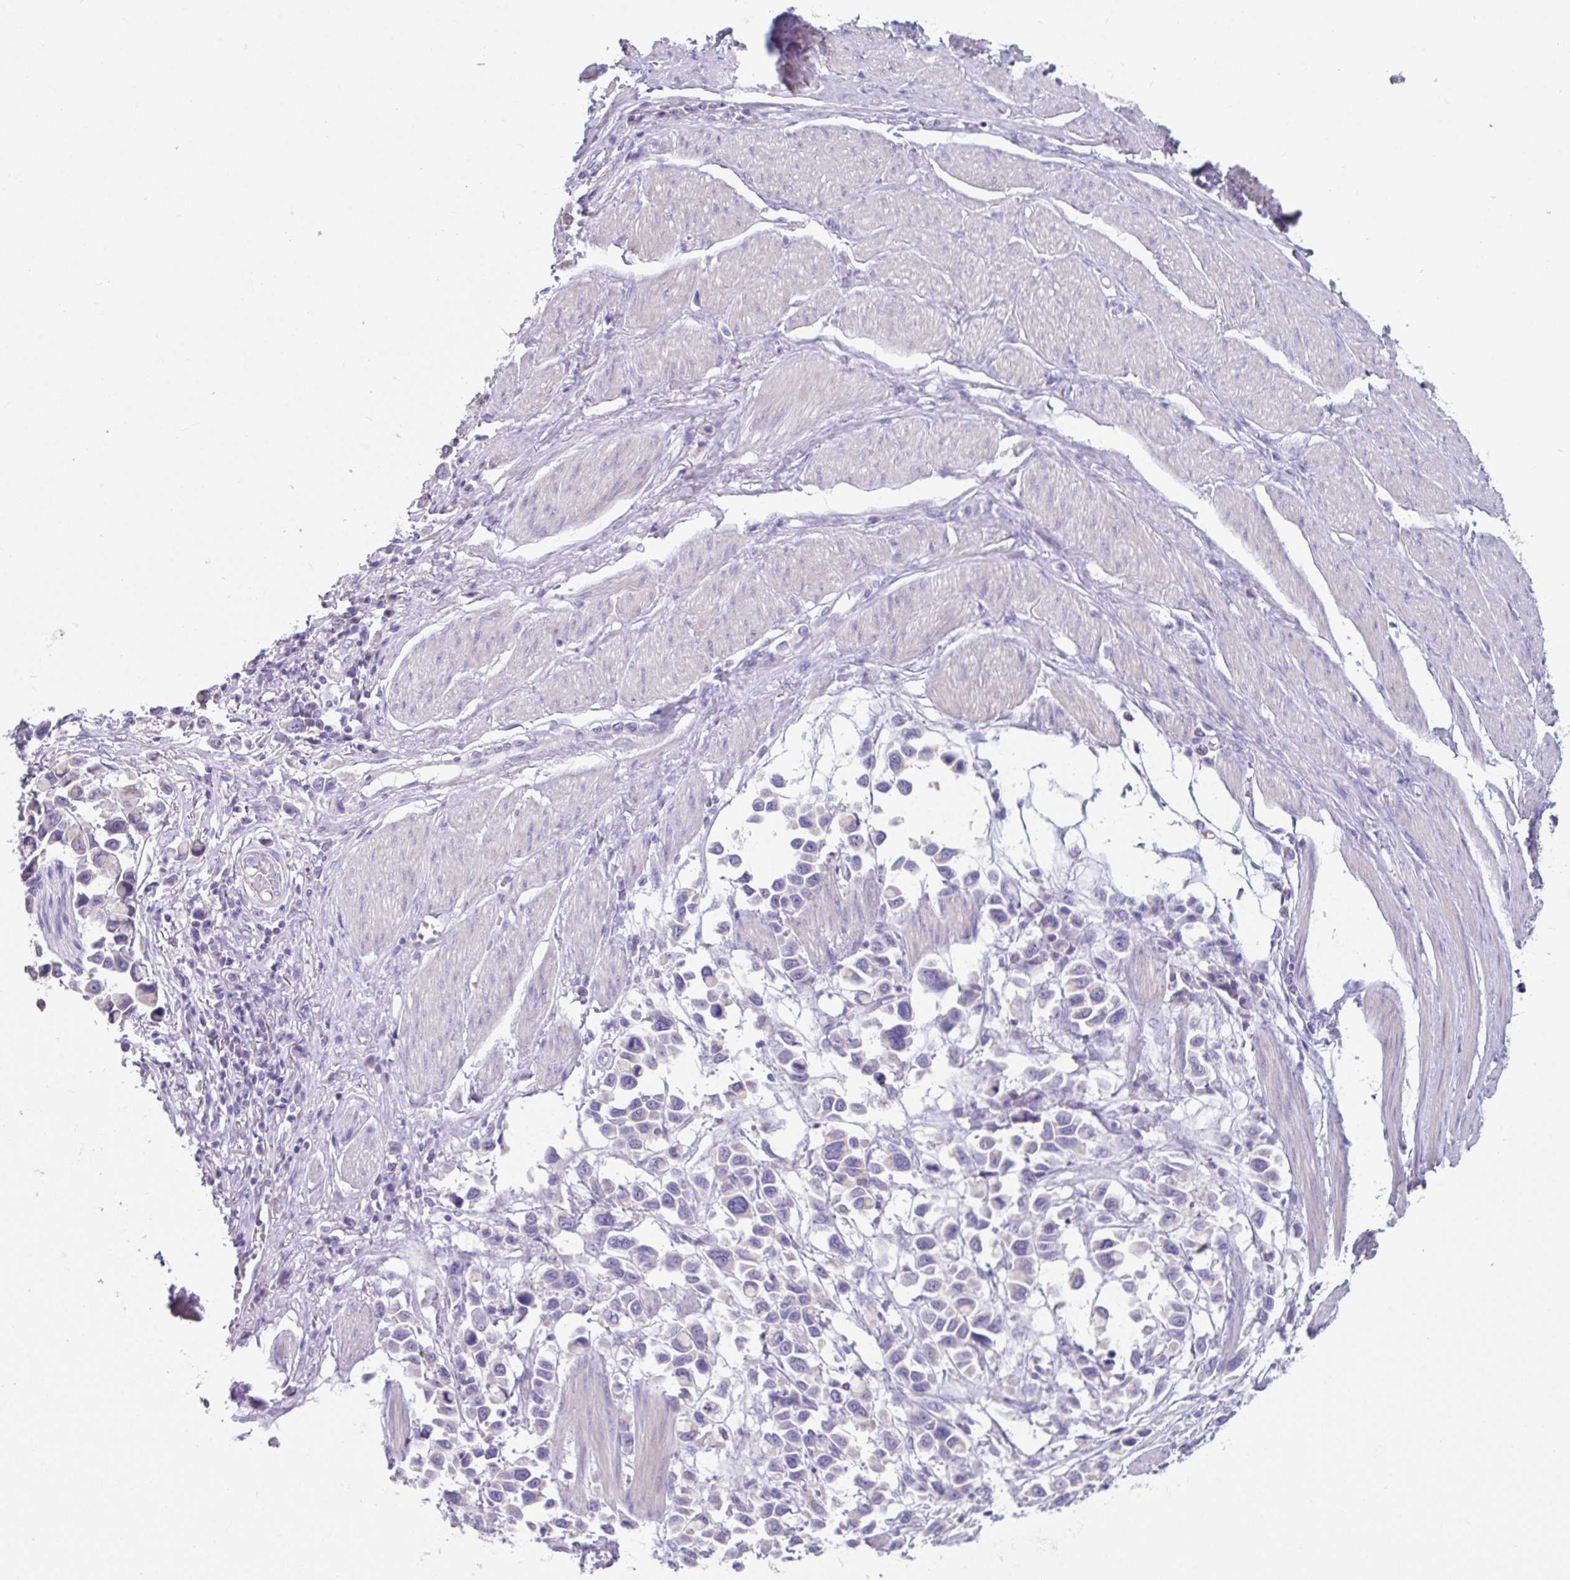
{"staining": {"intensity": "negative", "quantity": "none", "location": "none"}, "tissue": "stomach cancer", "cell_type": "Tumor cells", "image_type": "cancer", "snomed": [{"axis": "morphology", "description": "Adenocarcinoma, NOS"}, {"axis": "topography", "description": "Stomach"}], "caption": "Stomach adenocarcinoma was stained to show a protein in brown. There is no significant staining in tumor cells.", "gene": "SLC44A4", "patient": {"sex": "female", "age": 81}}